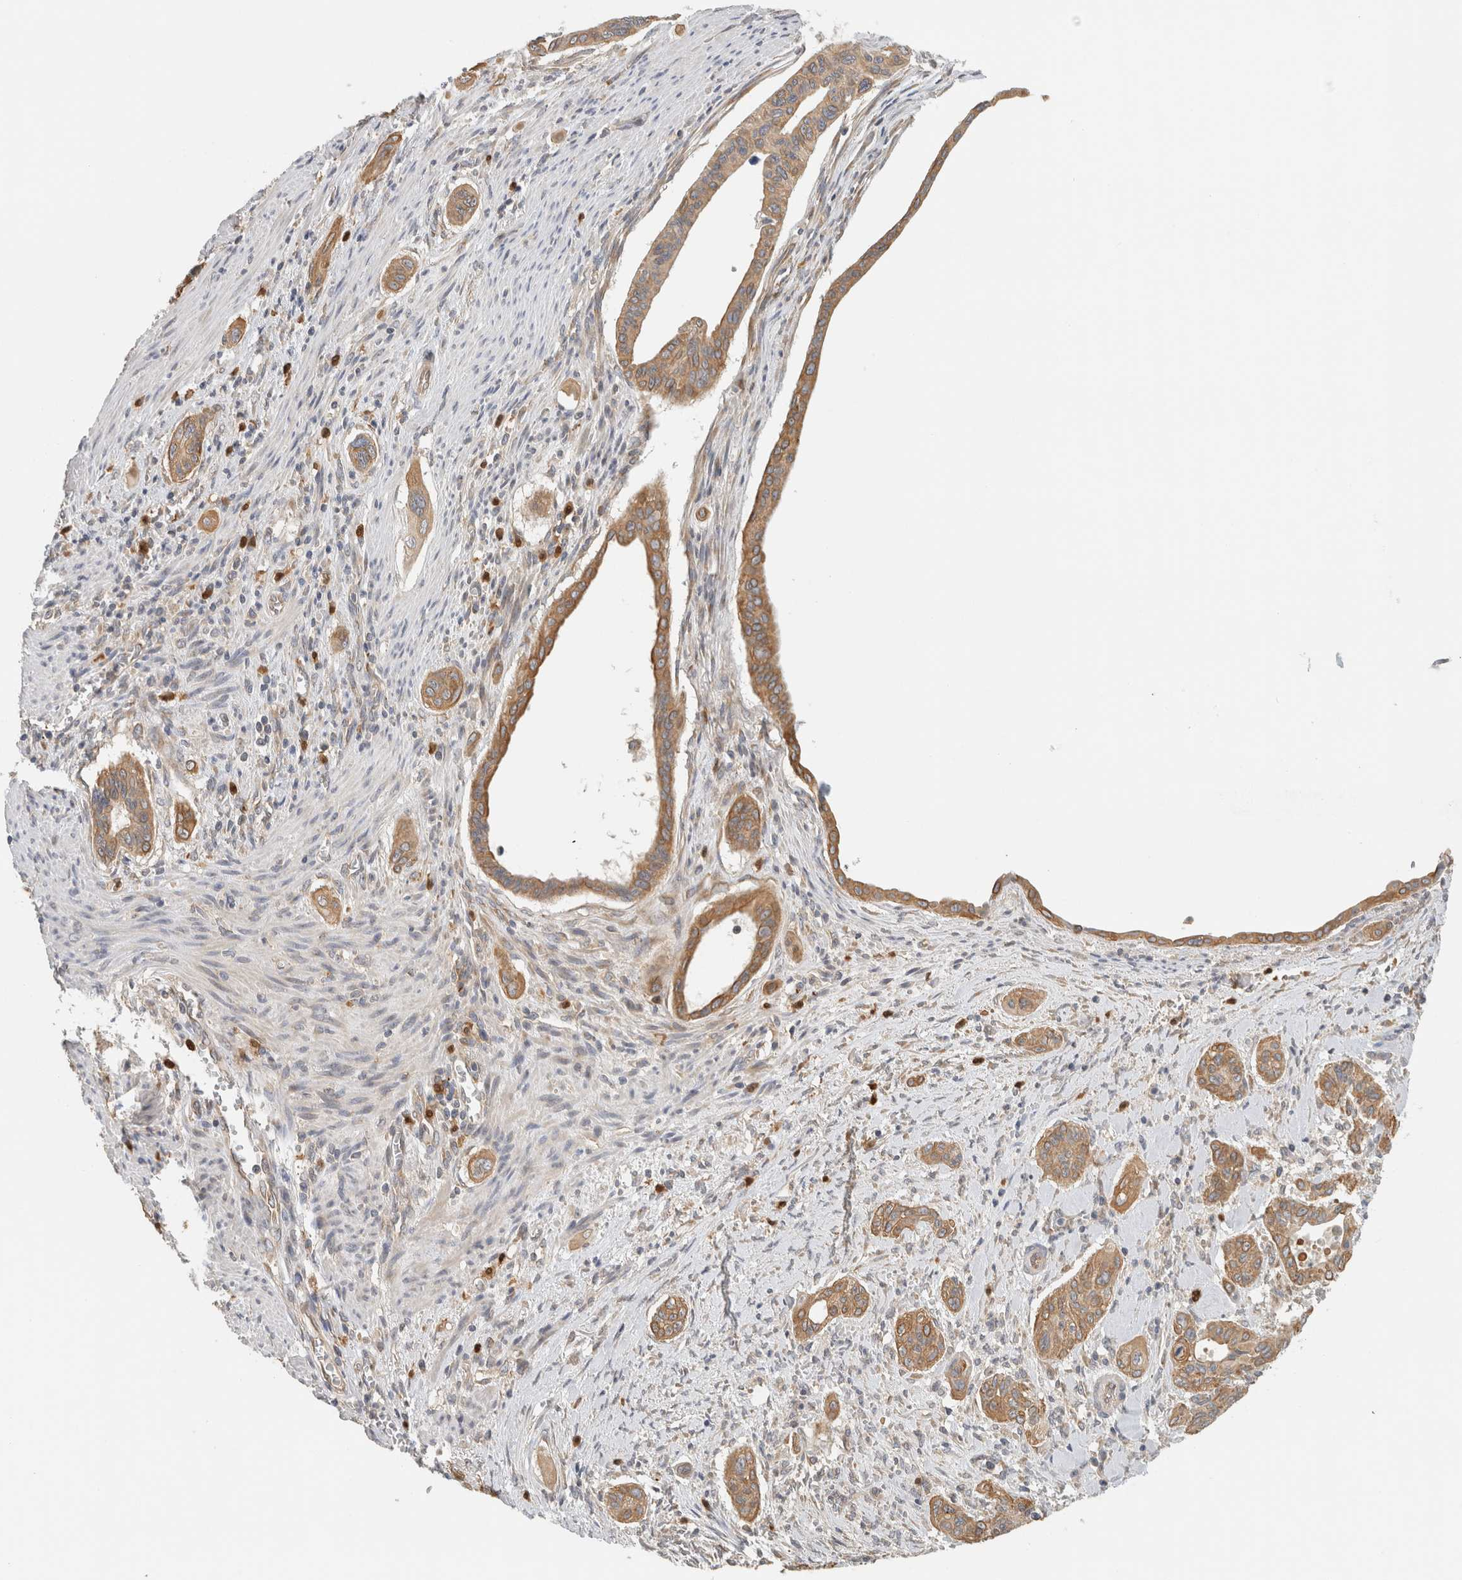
{"staining": {"intensity": "moderate", "quantity": ">75%", "location": "cytoplasmic/membranous"}, "tissue": "pancreatic cancer", "cell_type": "Tumor cells", "image_type": "cancer", "snomed": [{"axis": "morphology", "description": "Adenocarcinoma, NOS"}, {"axis": "topography", "description": "Pancreas"}], "caption": "Pancreatic adenocarcinoma stained with immunohistochemistry exhibits moderate cytoplasmic/membranous expression in approximately >75% of tumor cells. (Stains: DAB (3,3'-diaminobenzidine) in brown, nuclei in blue, Microscopy: brightfield microscopy at high magnification).", "gene": "PUM1", "patient": {"sex": "male", "age": 77}}